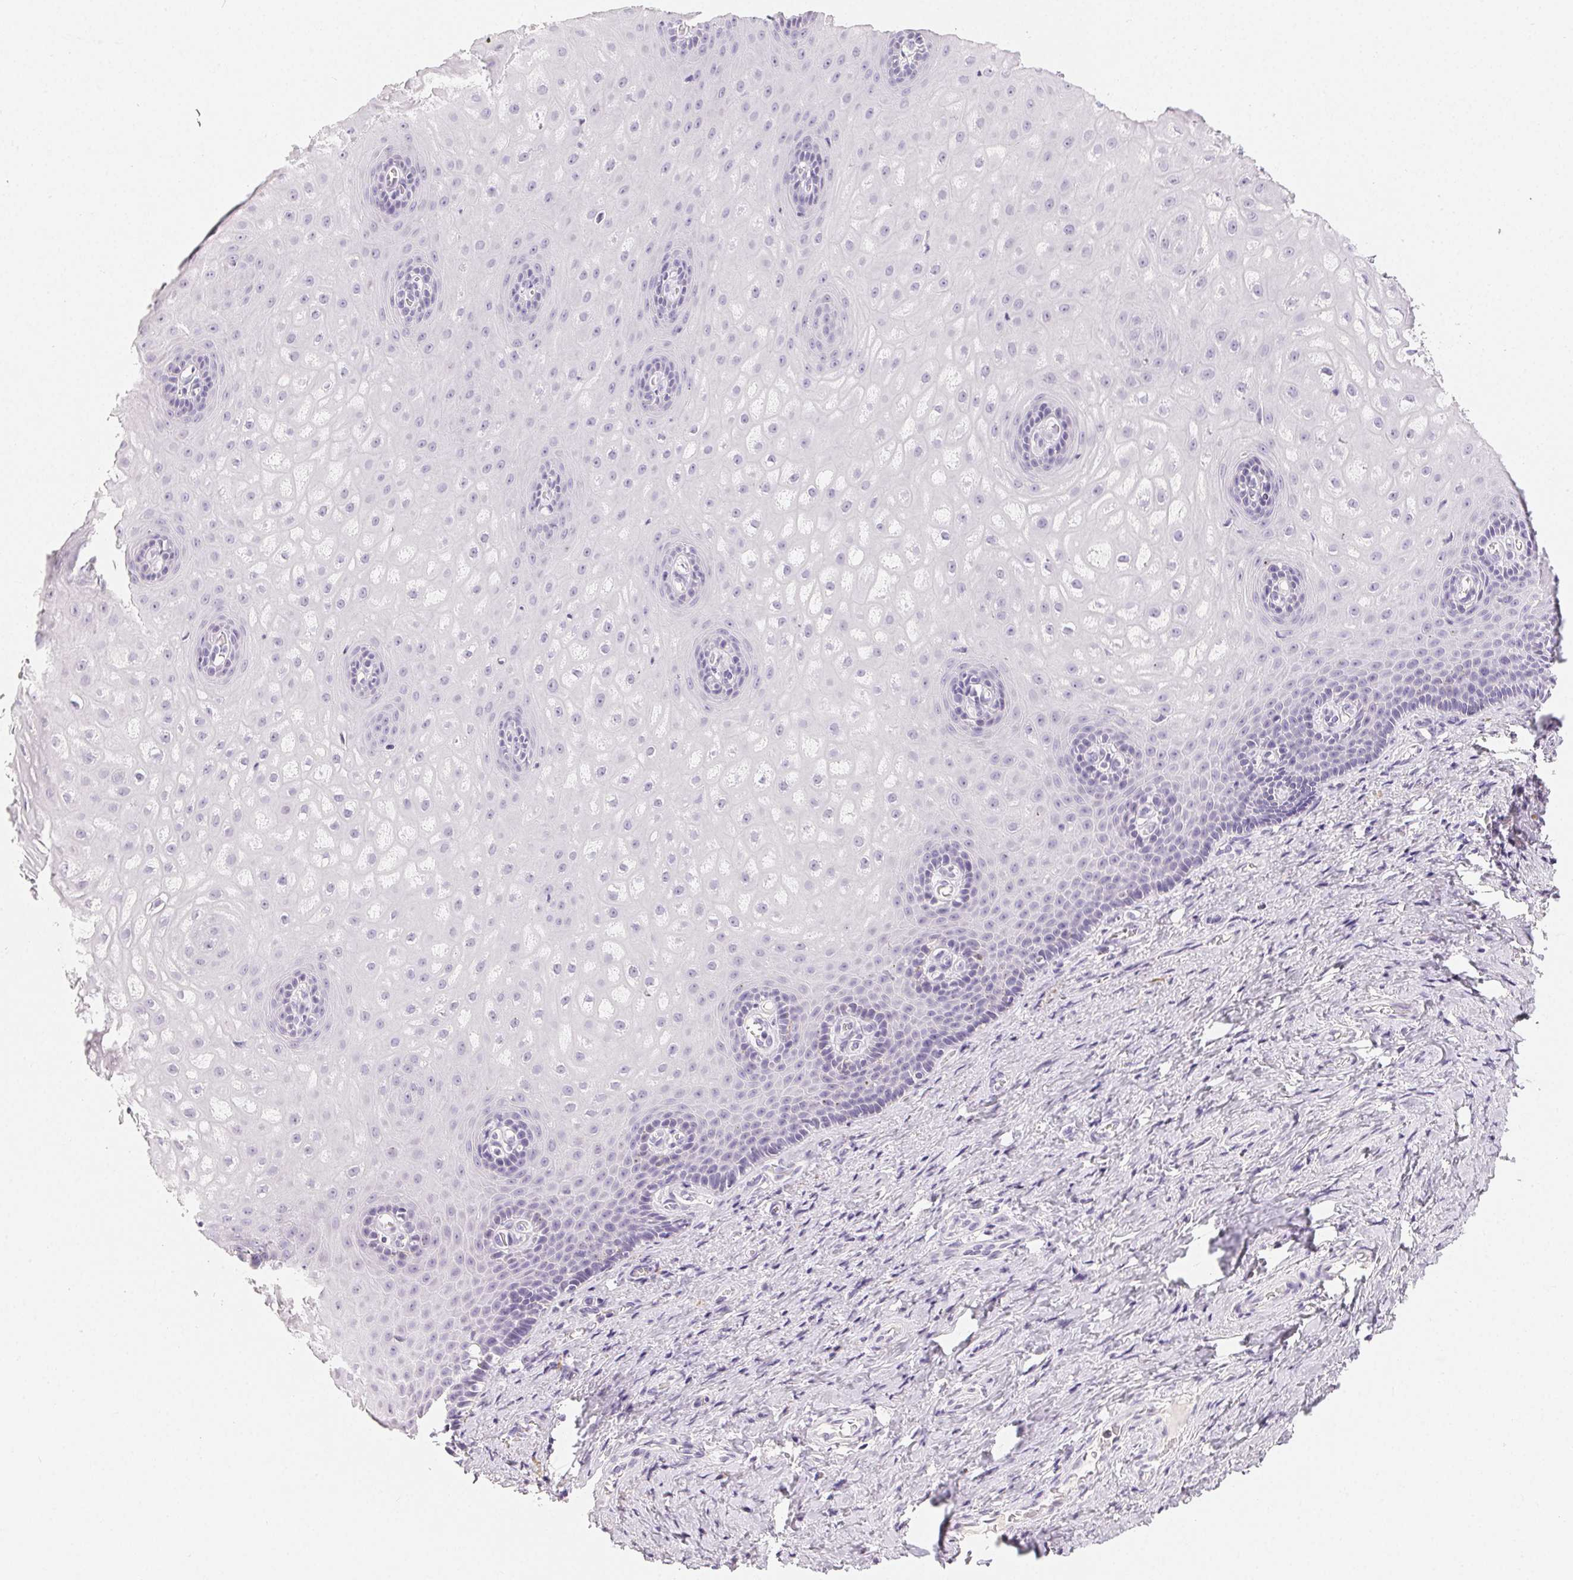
{"staining": {"intensity": "negative", "quantity": "none", "location": "none"}, "tissue": "vagina", "cell_type": "Squamous epithelial cells", "image_type": "normal", "snomed": [{"axis": "morphology", "description": "Normal tissue, NOS"}, {"axis": "topography", "description": "Vagina"}], "caption": "Immunohistochemical staining of normal vagina exhibits no significant expression in squamous epithelial cells.", "gene": "MIOX", "patient": {"sex": "female", "age": 83}}